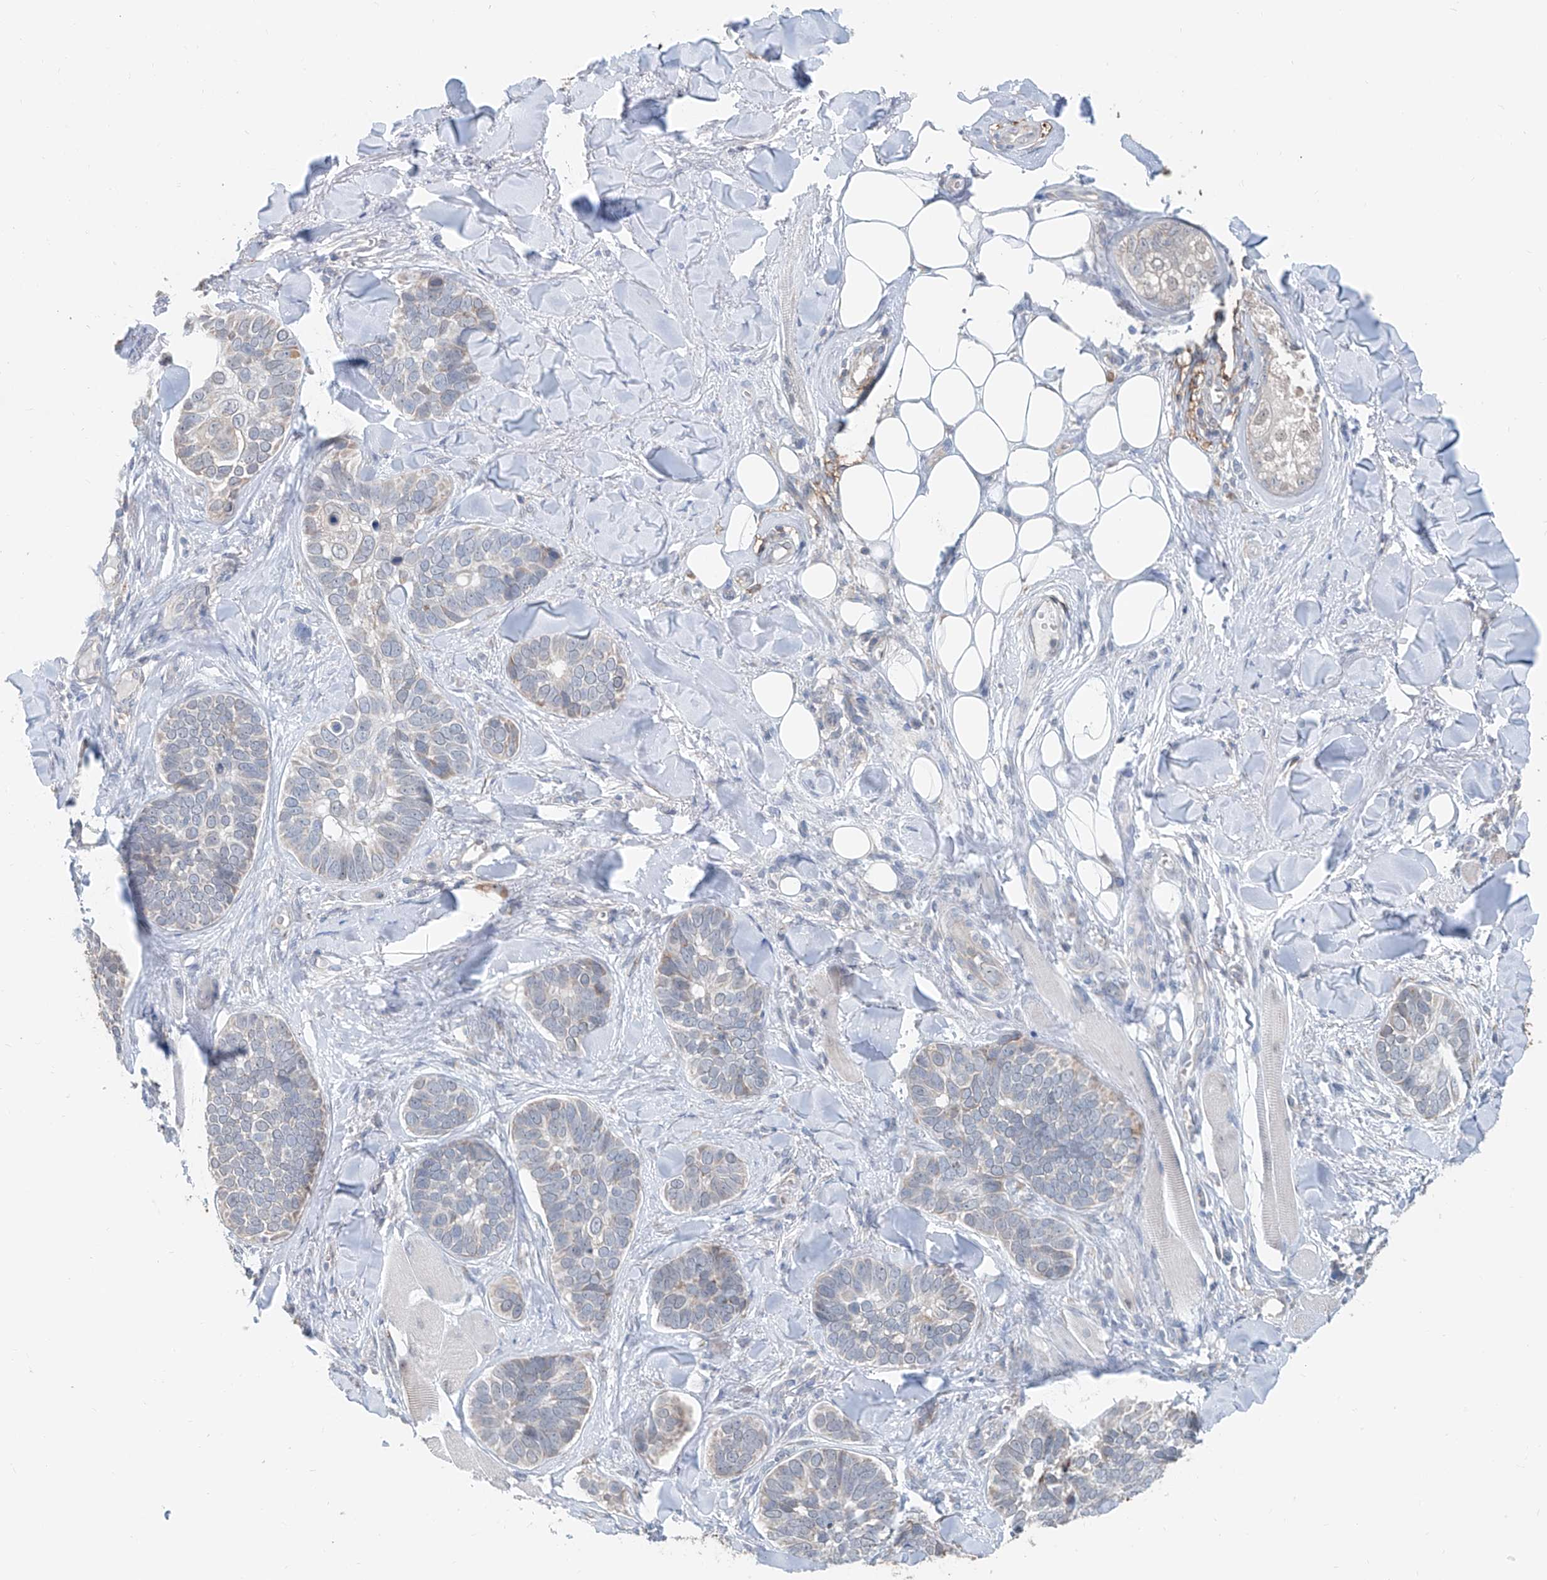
{"staining": {"intensity": "negative", "quantity": "none", "location": "none"}, "tissue": "skin cancer", "cell_type": "Tumor cells", "image_type": "cancer", "snomed": [{"axis": "morphology", "description": "Basal cell carcinoma"}, {"axis": "topography", "description": "Skin"}], "caption": "Immunohistochemistry image of skin cancer (basal cell carcinoma) stained for a protein (brown), which reveals no positivity in tumor cells.", "gene": "KCNK10", "patient": {"sex": "male", "age": 62}}